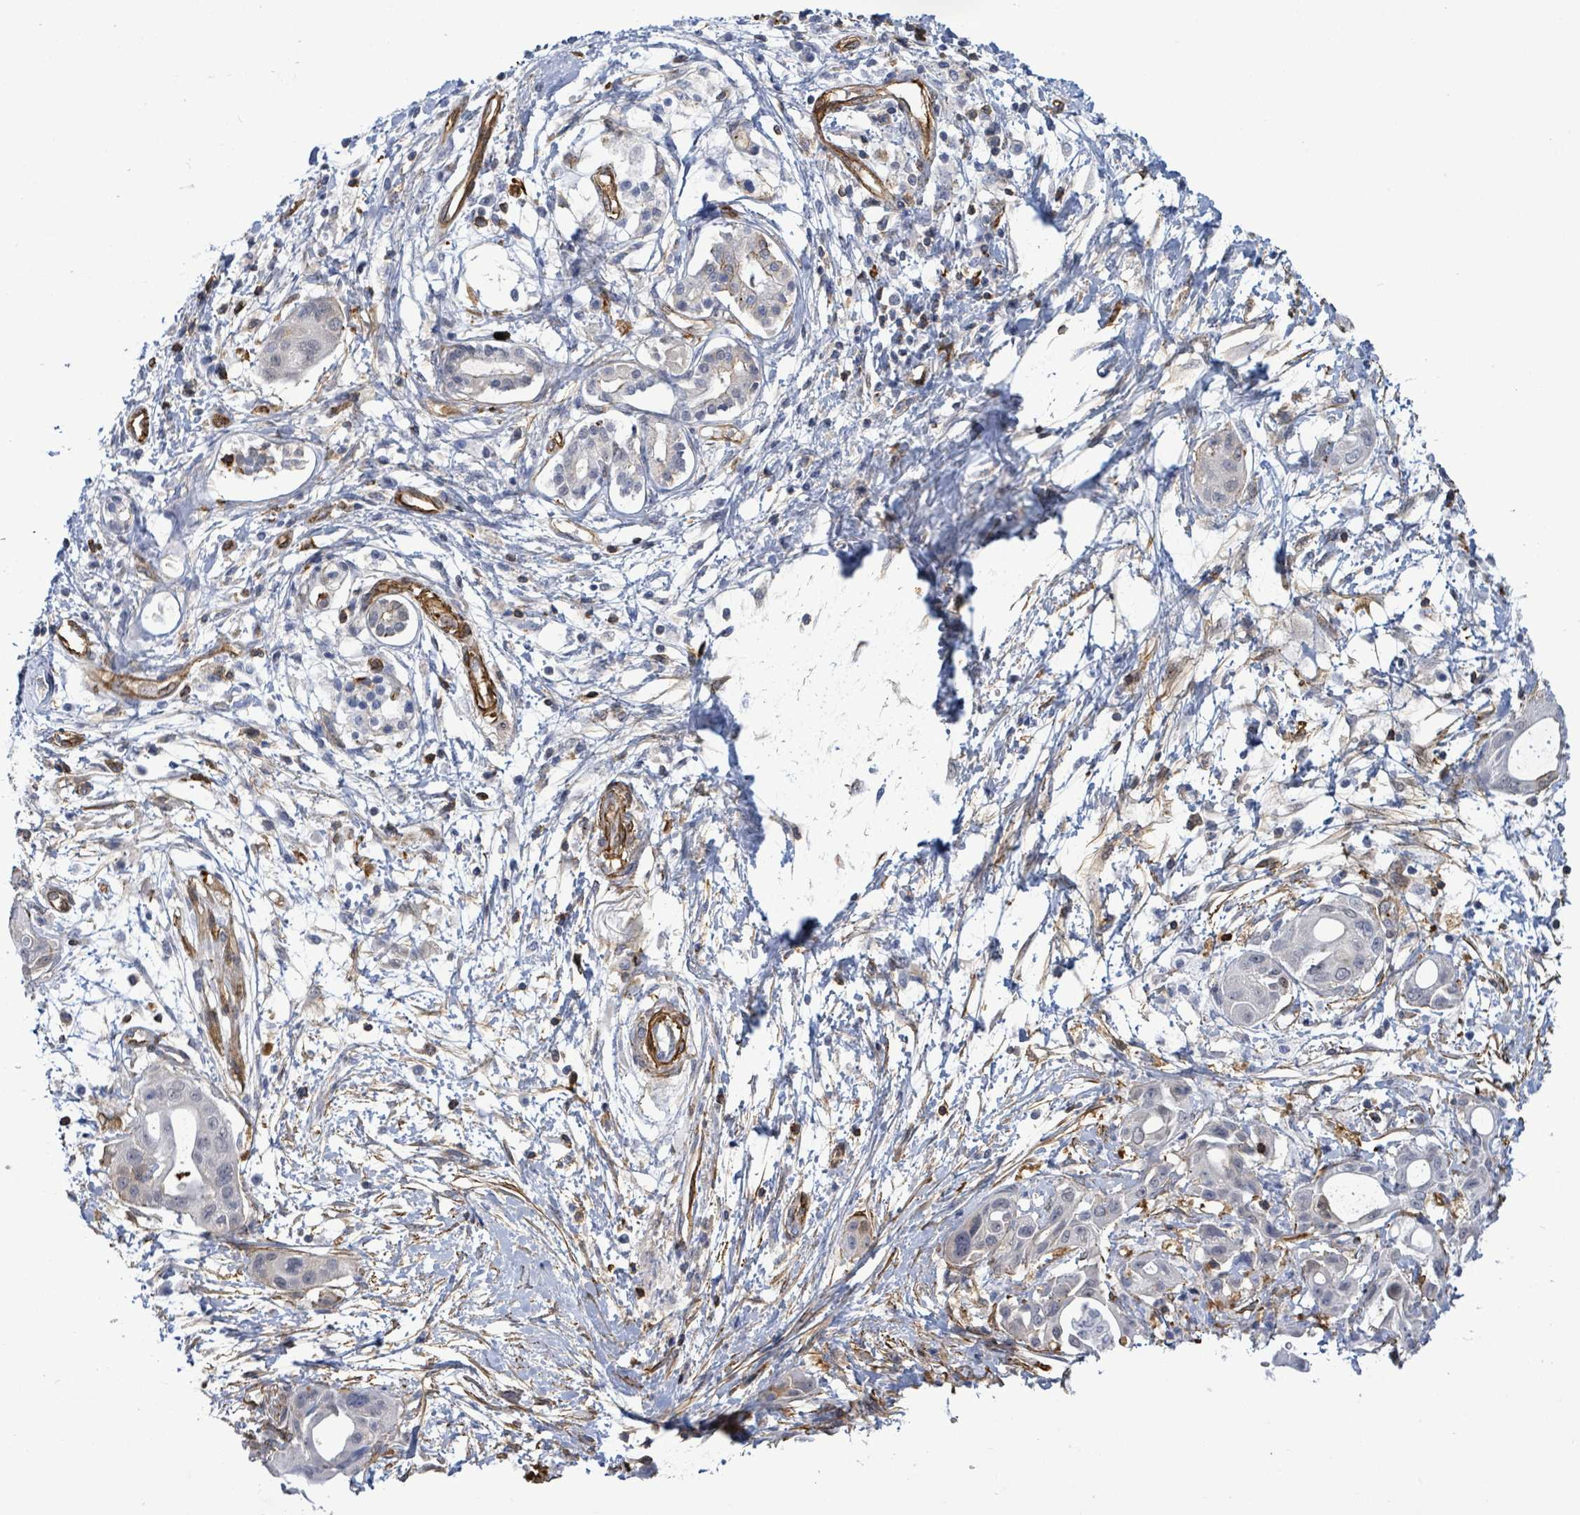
{"staining": {"intensity": "negative", "quantity": "none", "location": "none"}, "tissue": "pancreatic cancer", "cell_type": "Tumor cells", "image_type": "cancer", "snomed": [{"axis": "morphology", "description": "Adenocarcinoma, NOS"}, {"axis": "topography", "description": "Pancreas"}], "caption": "High power microscopy photomicrograph of an IHC histopathology image of pancreatic adenocarcinoma, revealing no significant expression in tumor cells.", "gene": "PRKRIP1", "patient": {"sex": "male", "age": 68}}